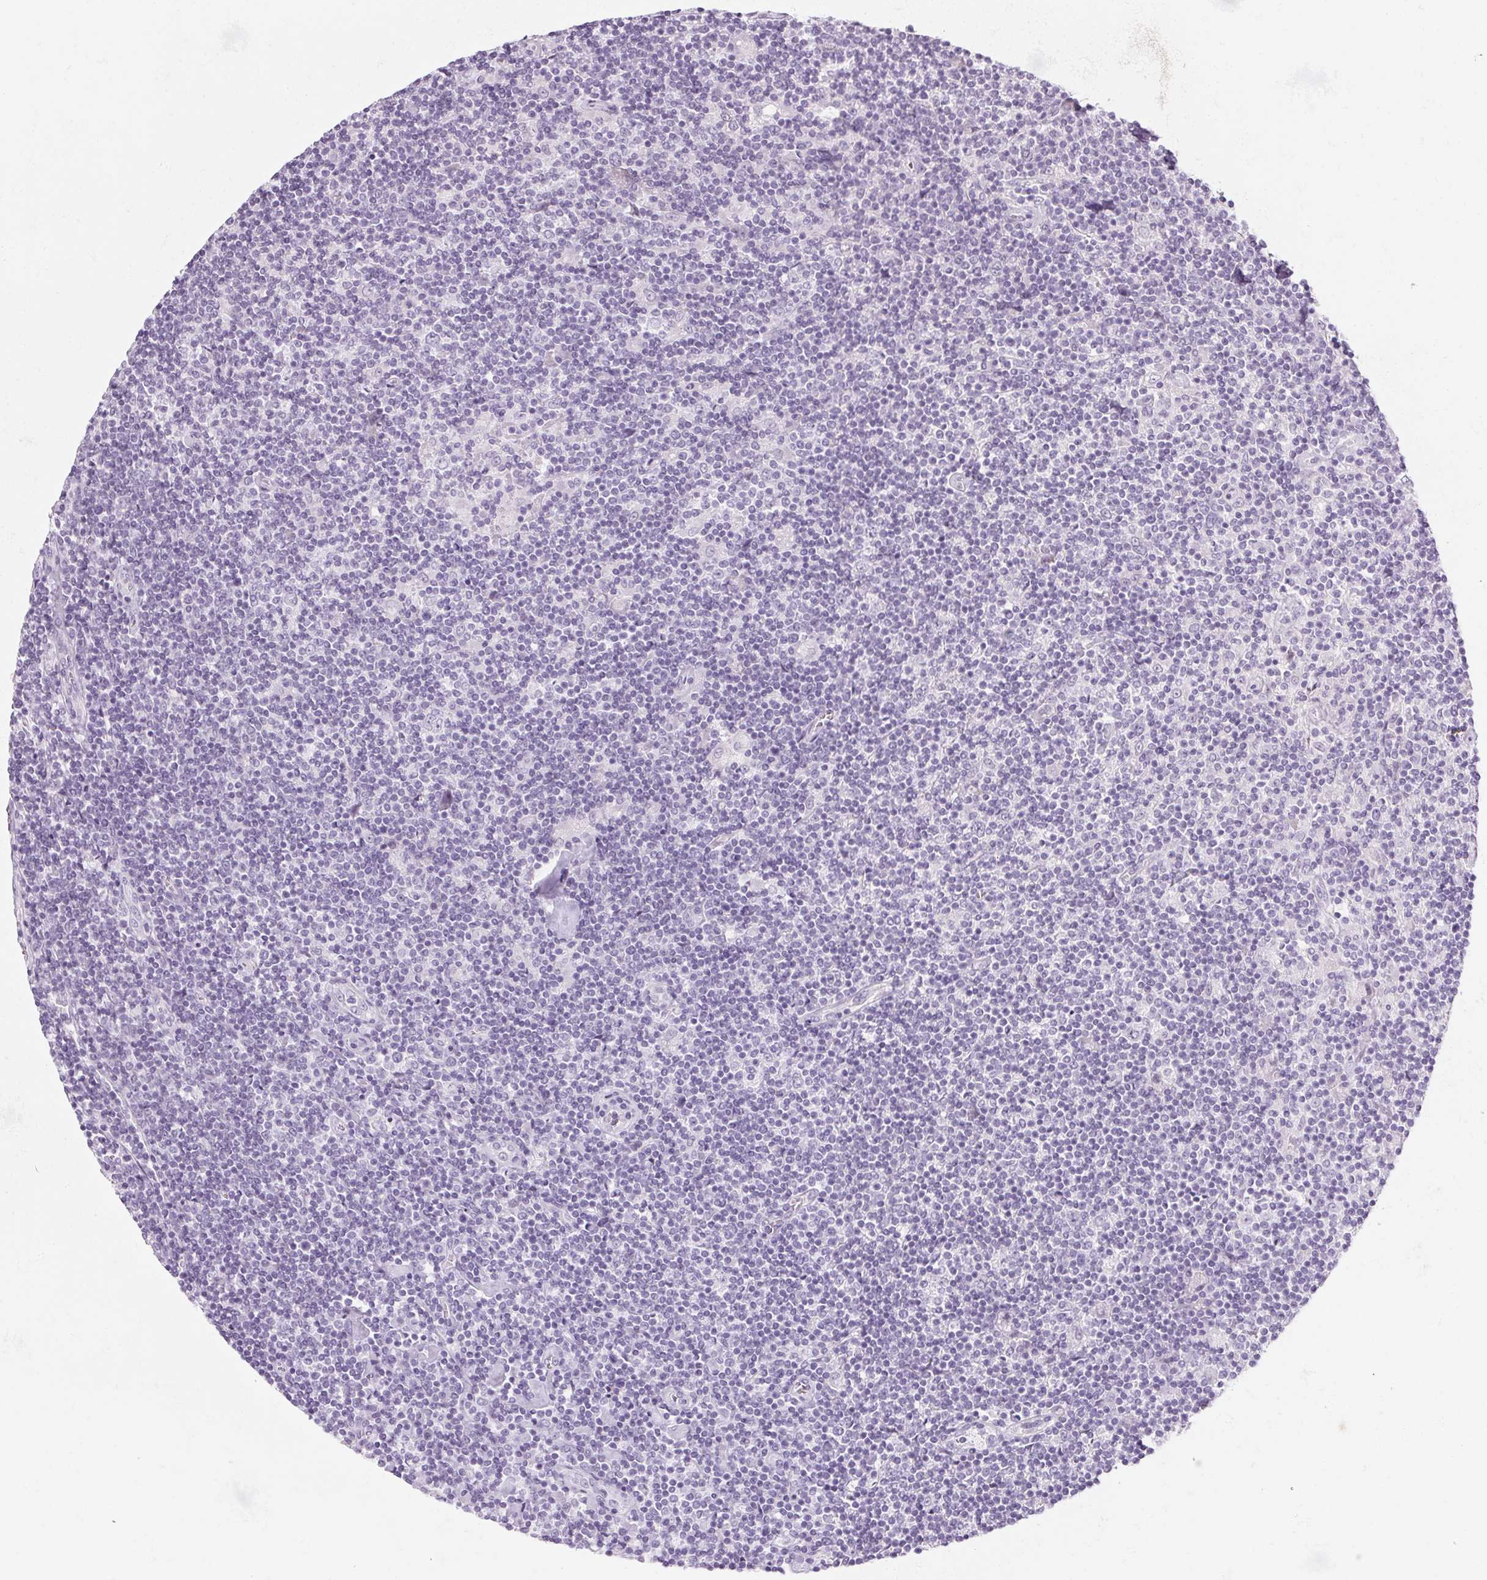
{"staining": {"intensity": "negative", "quantity": "none", "location": "none"}, "tissue": "lymphoma", "cell_type": "Tumor cells", "image_type": "cancer", "snomed": [{"axis": "morphology", "description": "Hodgkin's disease, NOS"}, {"axis": "topography", "description": "Lymph node"}], "caption": "The micrograph displays no significant expression in tumor cells of lymphoma.", "gene": "RPTN", "patient": {"sex": "male", "age": 40}}